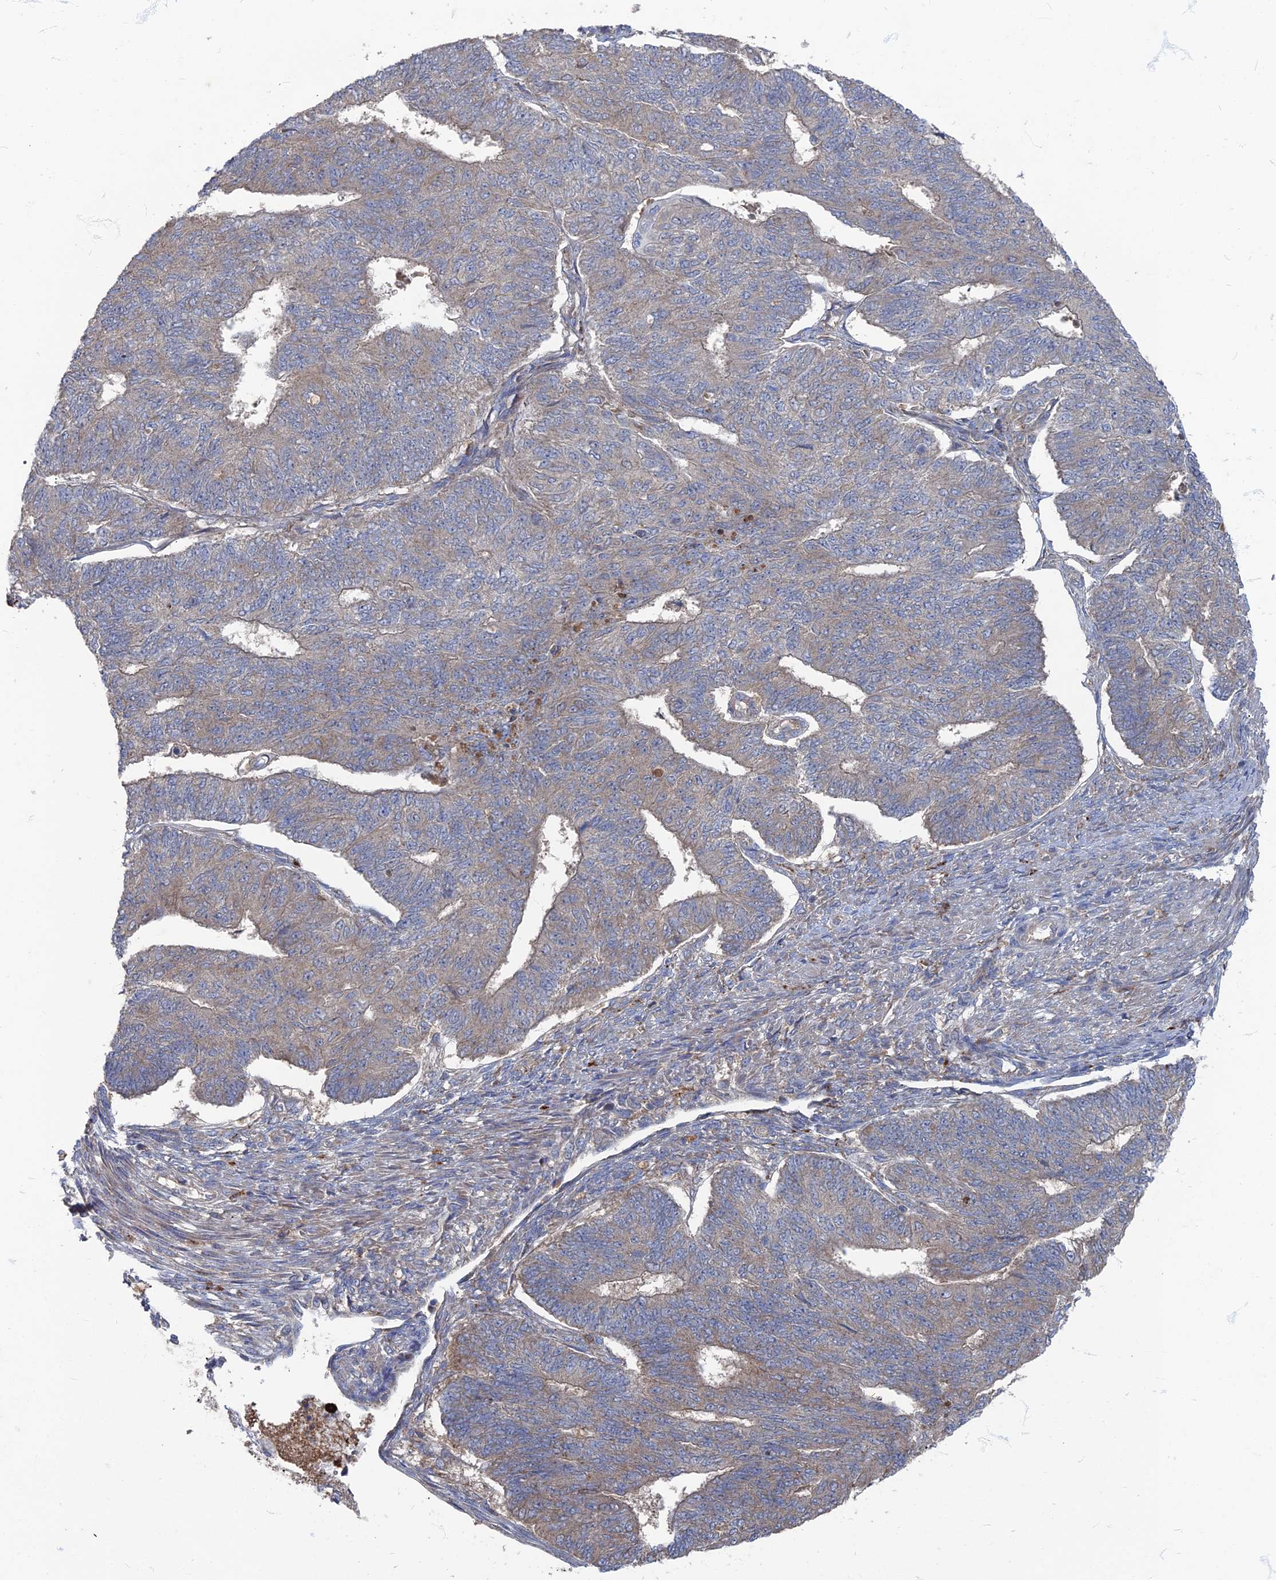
{"staining": {"intensity": "weak", "quantity": "<25%", "location": "cytoplasmic/membranous"}, "tissue": "endometrial cancer", "cell_type": "Tumor cells", "image_type": "cancer", "snomed": [{"axis": "morphology", "description": "Adenocarcinoma, NOS"}, {"axis": "topography", "description": "Endometrium"}], "caption": "Image shows no significant protein expression in tumor cells of endometrial cancer.", "gene": "PPCDC", "patient": {"sex": "female", "age": 32}}